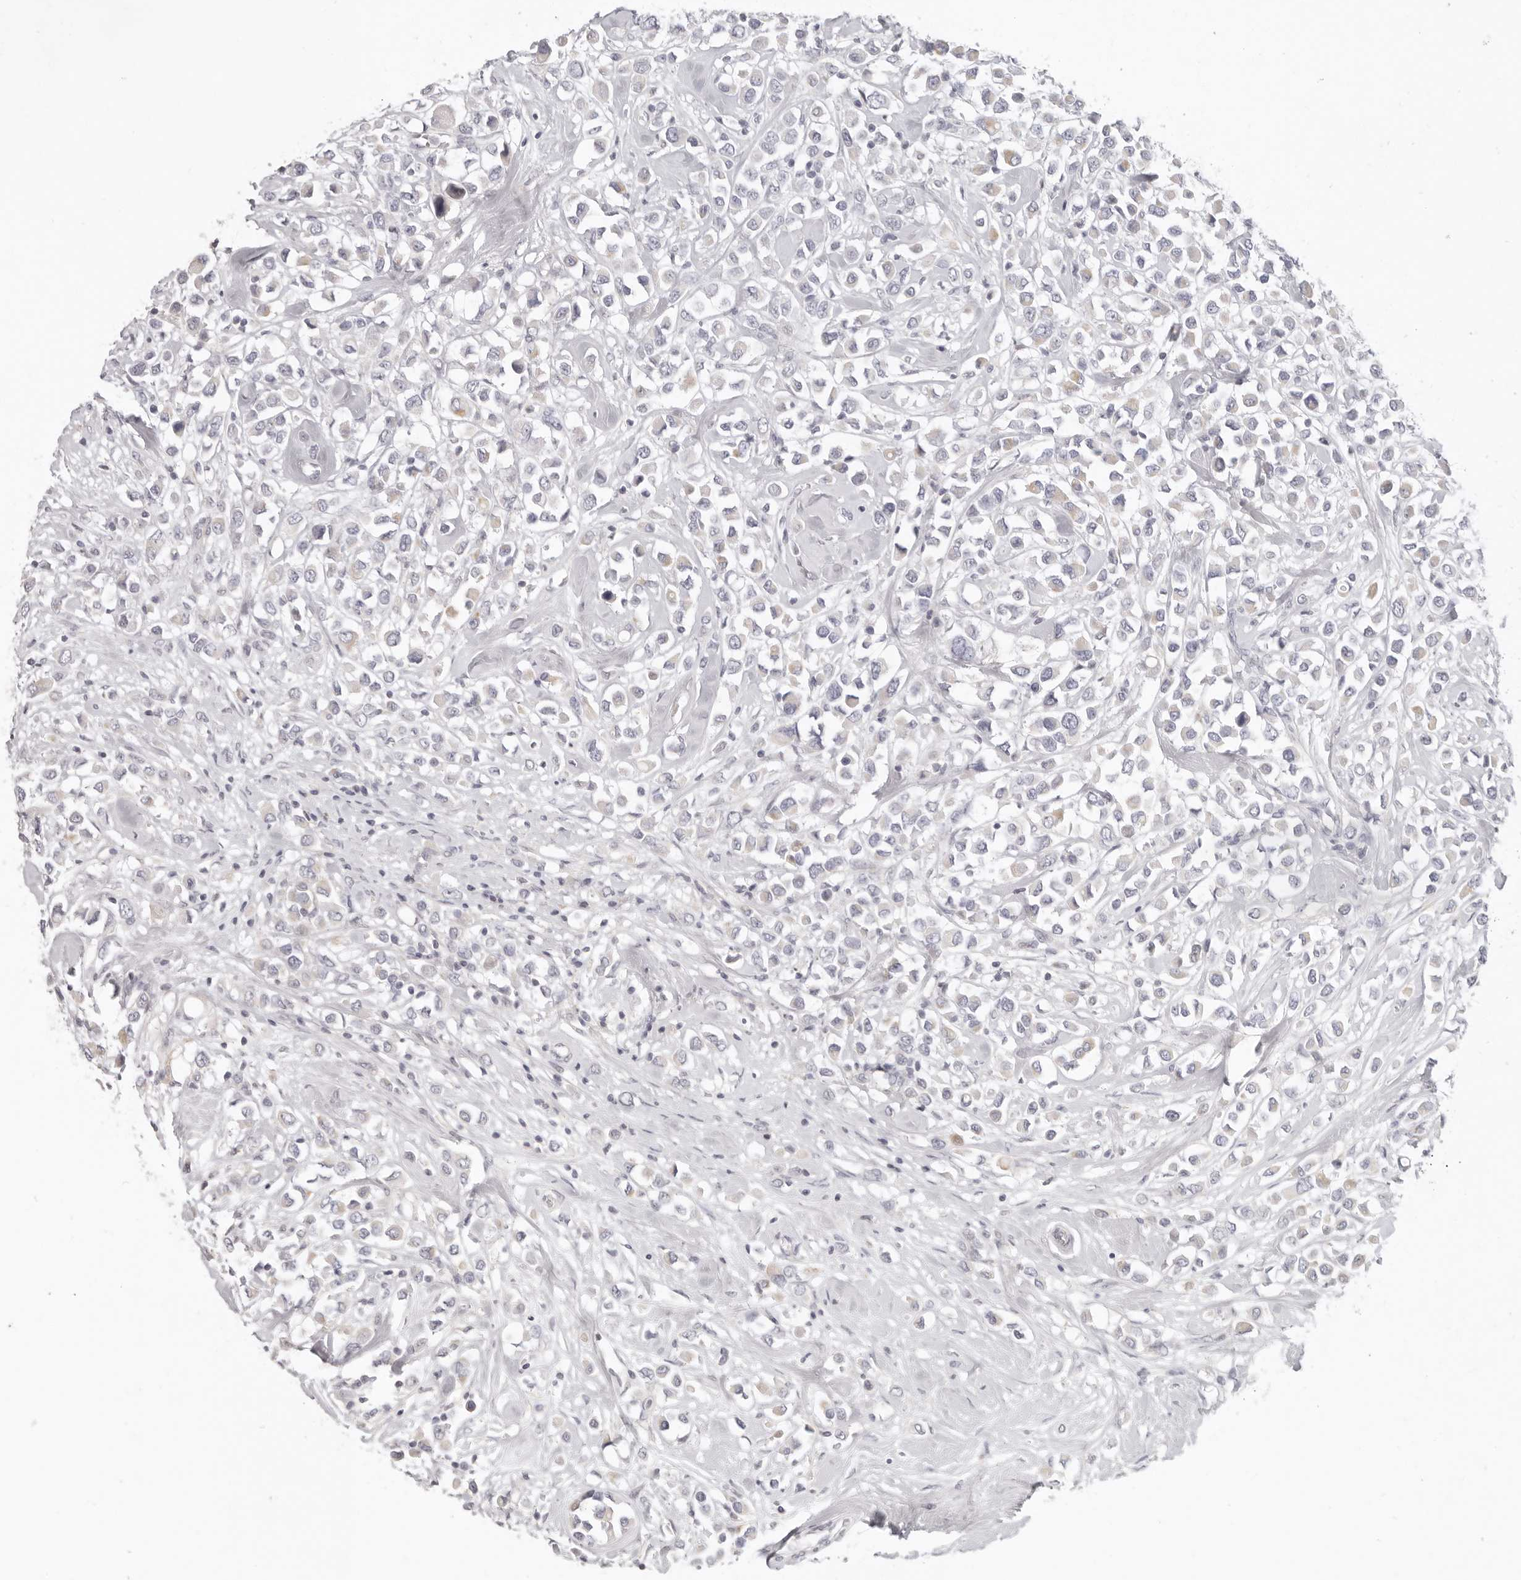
{"staining": {"intensity": "weak", "quantity": "<25%", "location": "cytoplasmic/membranous"}, "tissue": "breast cancer", "cell_type": "Tumor cells", "image_type": "cancer", "snomed": [{"axis": "morphology", "description": "Duct carcinoma"}, {"axis": "topography", "description": "Breast"}], "caption": "DAB immunohistochemical staining of invasive ductal carcinoma (breast) shows no significant expression in tumor cells.", "gene": "RXFP1", "patient": {"sex": "female", "age": 61}}